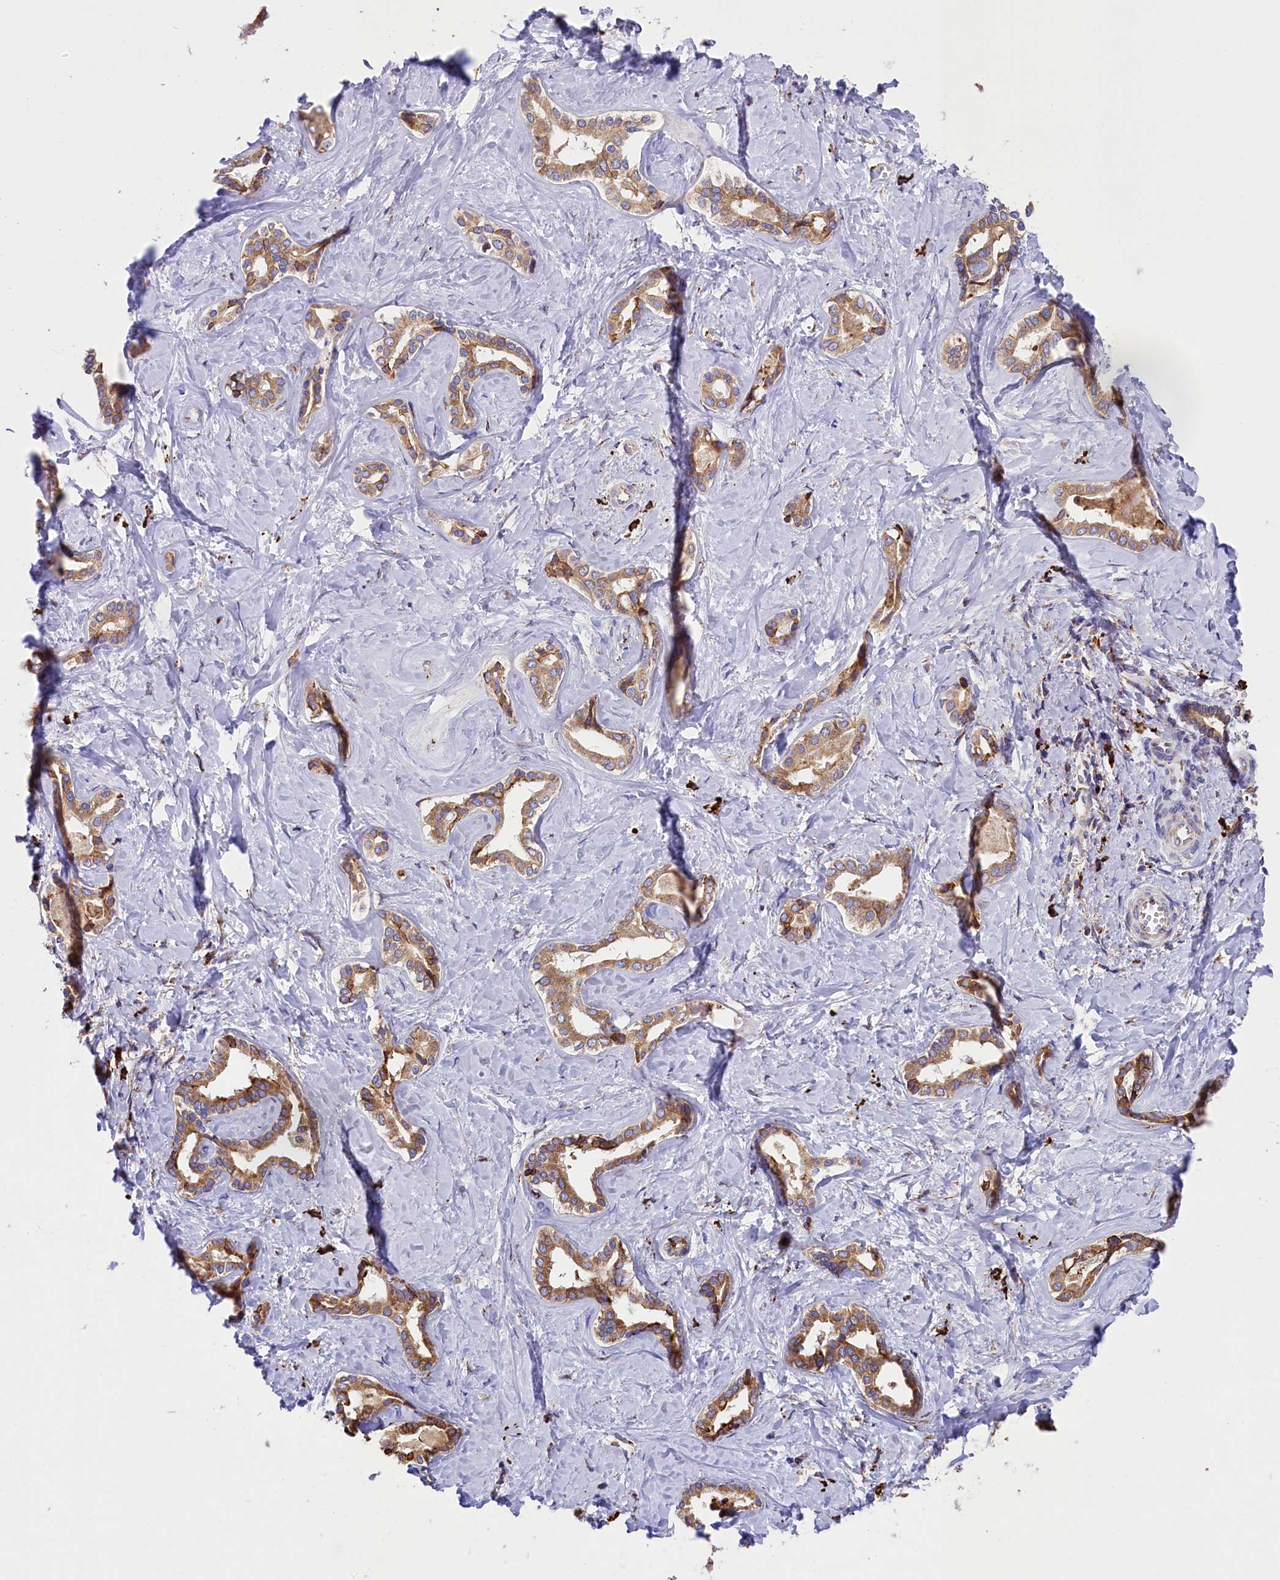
{"staining": {"intensity": "moderate", "quantity": ">75%", "location": "cytoplasmic/membranous"}, "tissue": "liver cancer", "cell_type": "Tumor cells", "image_type": "cancer", "snomed": [{"axis": "morphology", "description": "Carcinoma, Hepatocellular, NOS"}, {"axis": "topography", "description": "Liver"}], "caption": "The histopathology image reveals immunohistochemical staining of liver hepatocellular carcinoma. There is moderate cytoplasmic/membranous expression is seen in about >75% of tumor cells.", "gene": "CAPS2", "patient": {"sex": "female", "age": 73}}